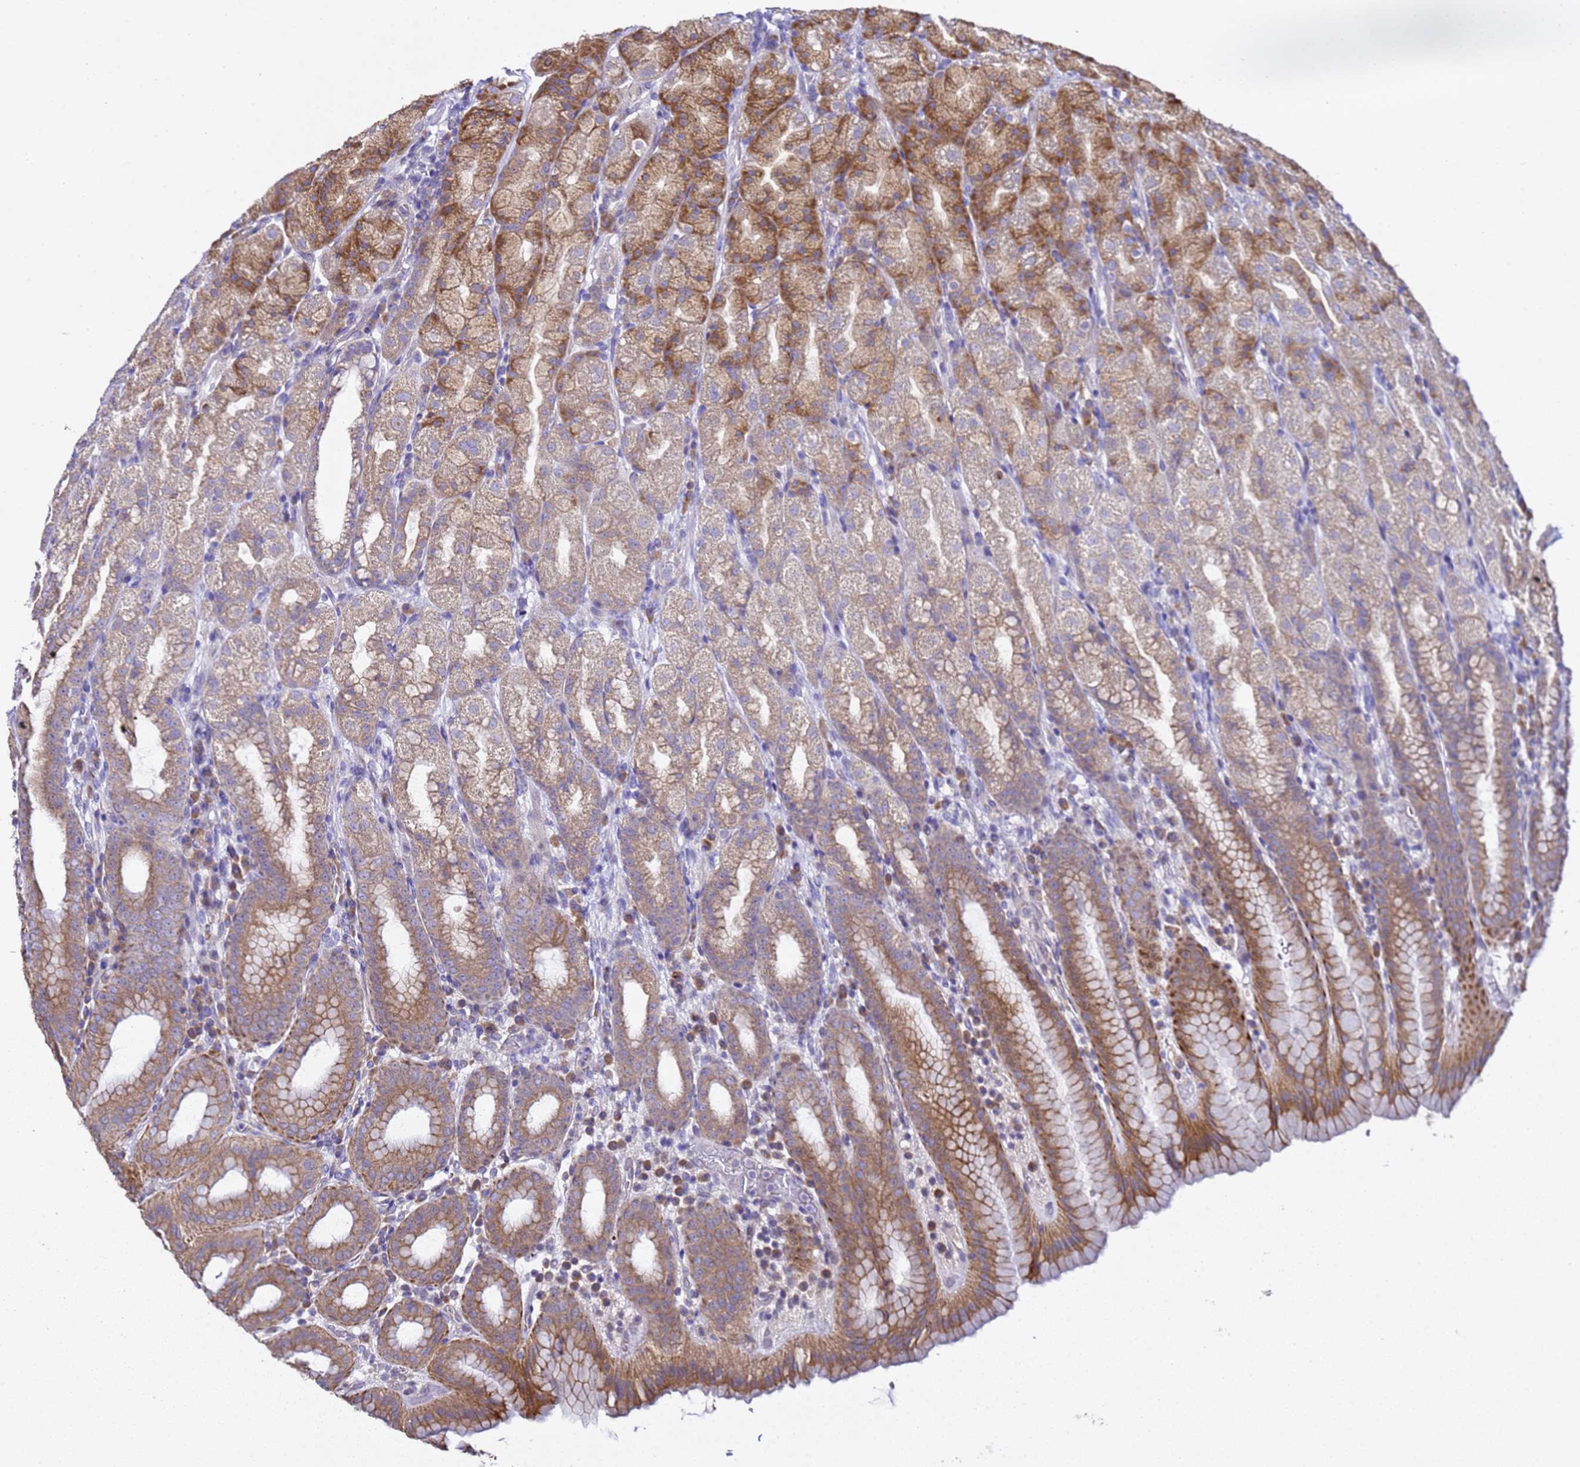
{"staining": {"intensity": "moderate", "quantity": ">75%", "location": "cytoplasmic/membranous"}, "tissue": "stomach", "cell_type": "Glandular cells", "image_type": "normal", "snomed": [{"axis": "morphology", "description": "Normal tissue, NOS"}, {"axis": "topography", "description": "Stomach, upper"}, {"axis": "topography", "description": "Stomach"}], "caption": "Approximately >75% of glandular cells in benign stomach reveal moderate cytoplasmic/membranous protein expression as visualized by brown immunohistochemical staining.", "gene": "ALG3", "patient": {"sex": "male", "age": 68}}